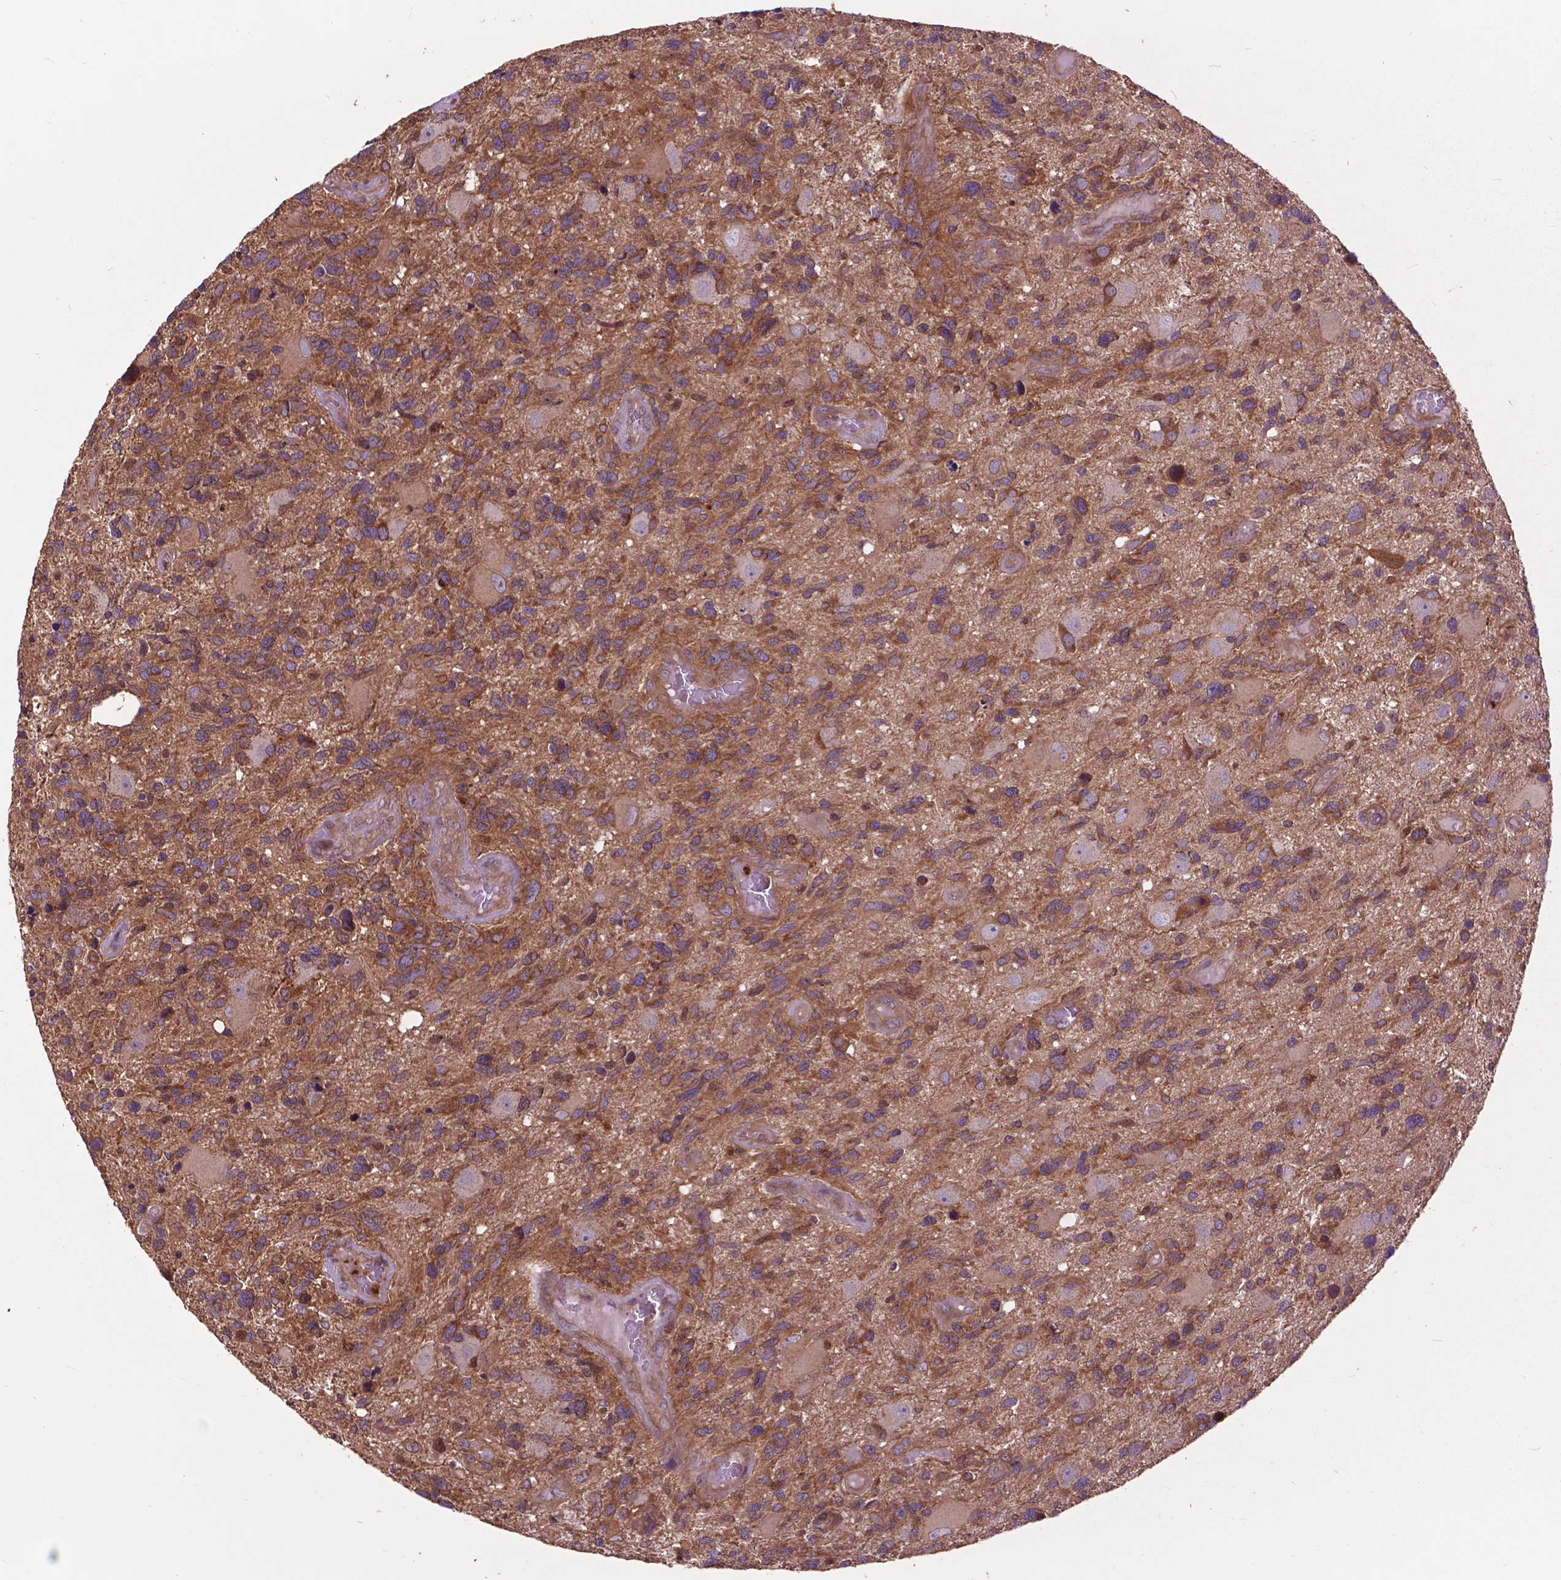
{"staining": {"intensity": "moderate", "quantity": ">75%", "location": "cytoplasmic/membranous"}, "tissue": "glioma", "cell_type": "Tumor cells", "image_type": "cancer", "snomed": [{"axis": "morphology", "description": "Glioma, malignant, High grade"}, {"axis": "topography", "description": "Brain"}], "caption": "DAB immunohistochemical staining of human glioma exhibits moderate cytoplasmic/membranous protein staining in about >75% of tumor cells. The staining was performed using DAB, with brown indicating positive protein expression. Nuclei are stained blue with hematoxylin.", "gene": "ARAF", "patient": {"sex": "male", "age": 49}}